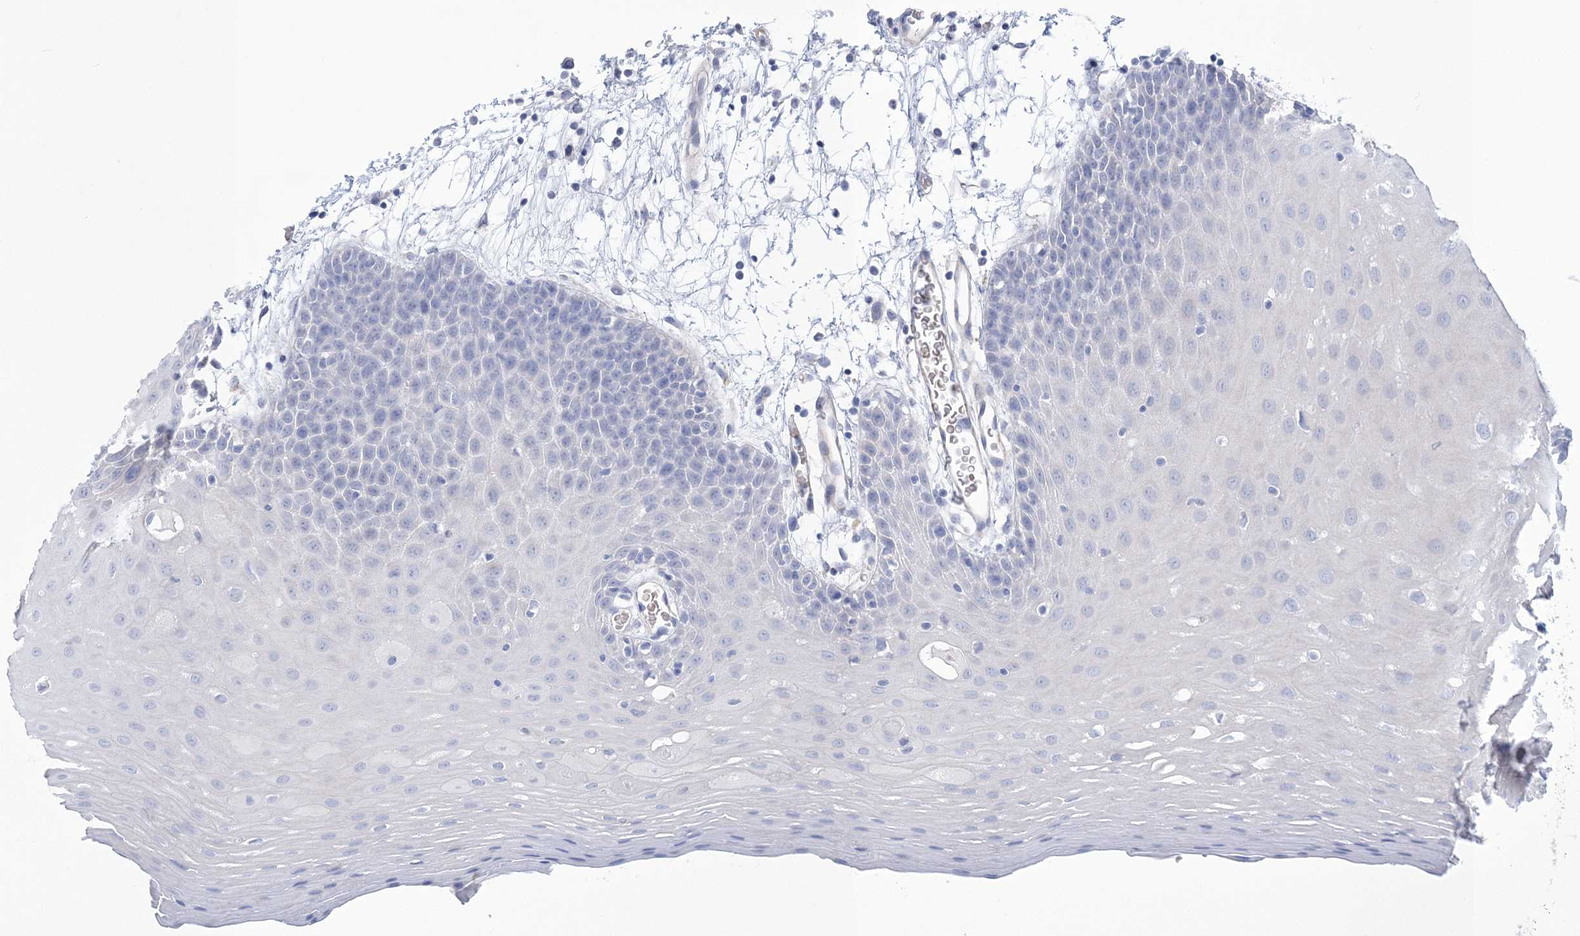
{"staining": {"intensity": "negative", "quantity": "none", "location": "none"}, "tissue": "oral mucosa", "cell_type": "Squamous epithelial cells", "image_type": "normal", "snomed": [{"axis": "morphology", "description": "Normal tissue, NOS"}, {"axis": "topography", "description": "Skeletal muscle"}, {"axis": "topography", "description": "Oral tissue"}, {"axis": "topography", "description": "Salivary gland"}, {"axis": "topography", "description": "Peripheral nerve tissue"}], "caption": "A high-resolution photomicrograph shows immunohistochemistry staining of unremarkable oral mucosa, which shows no significant expression in squamous epithelial cells. Nuclei are stained in blue.", "gene": "WDR74", "patient": {"sex": "male", "age": 54}}